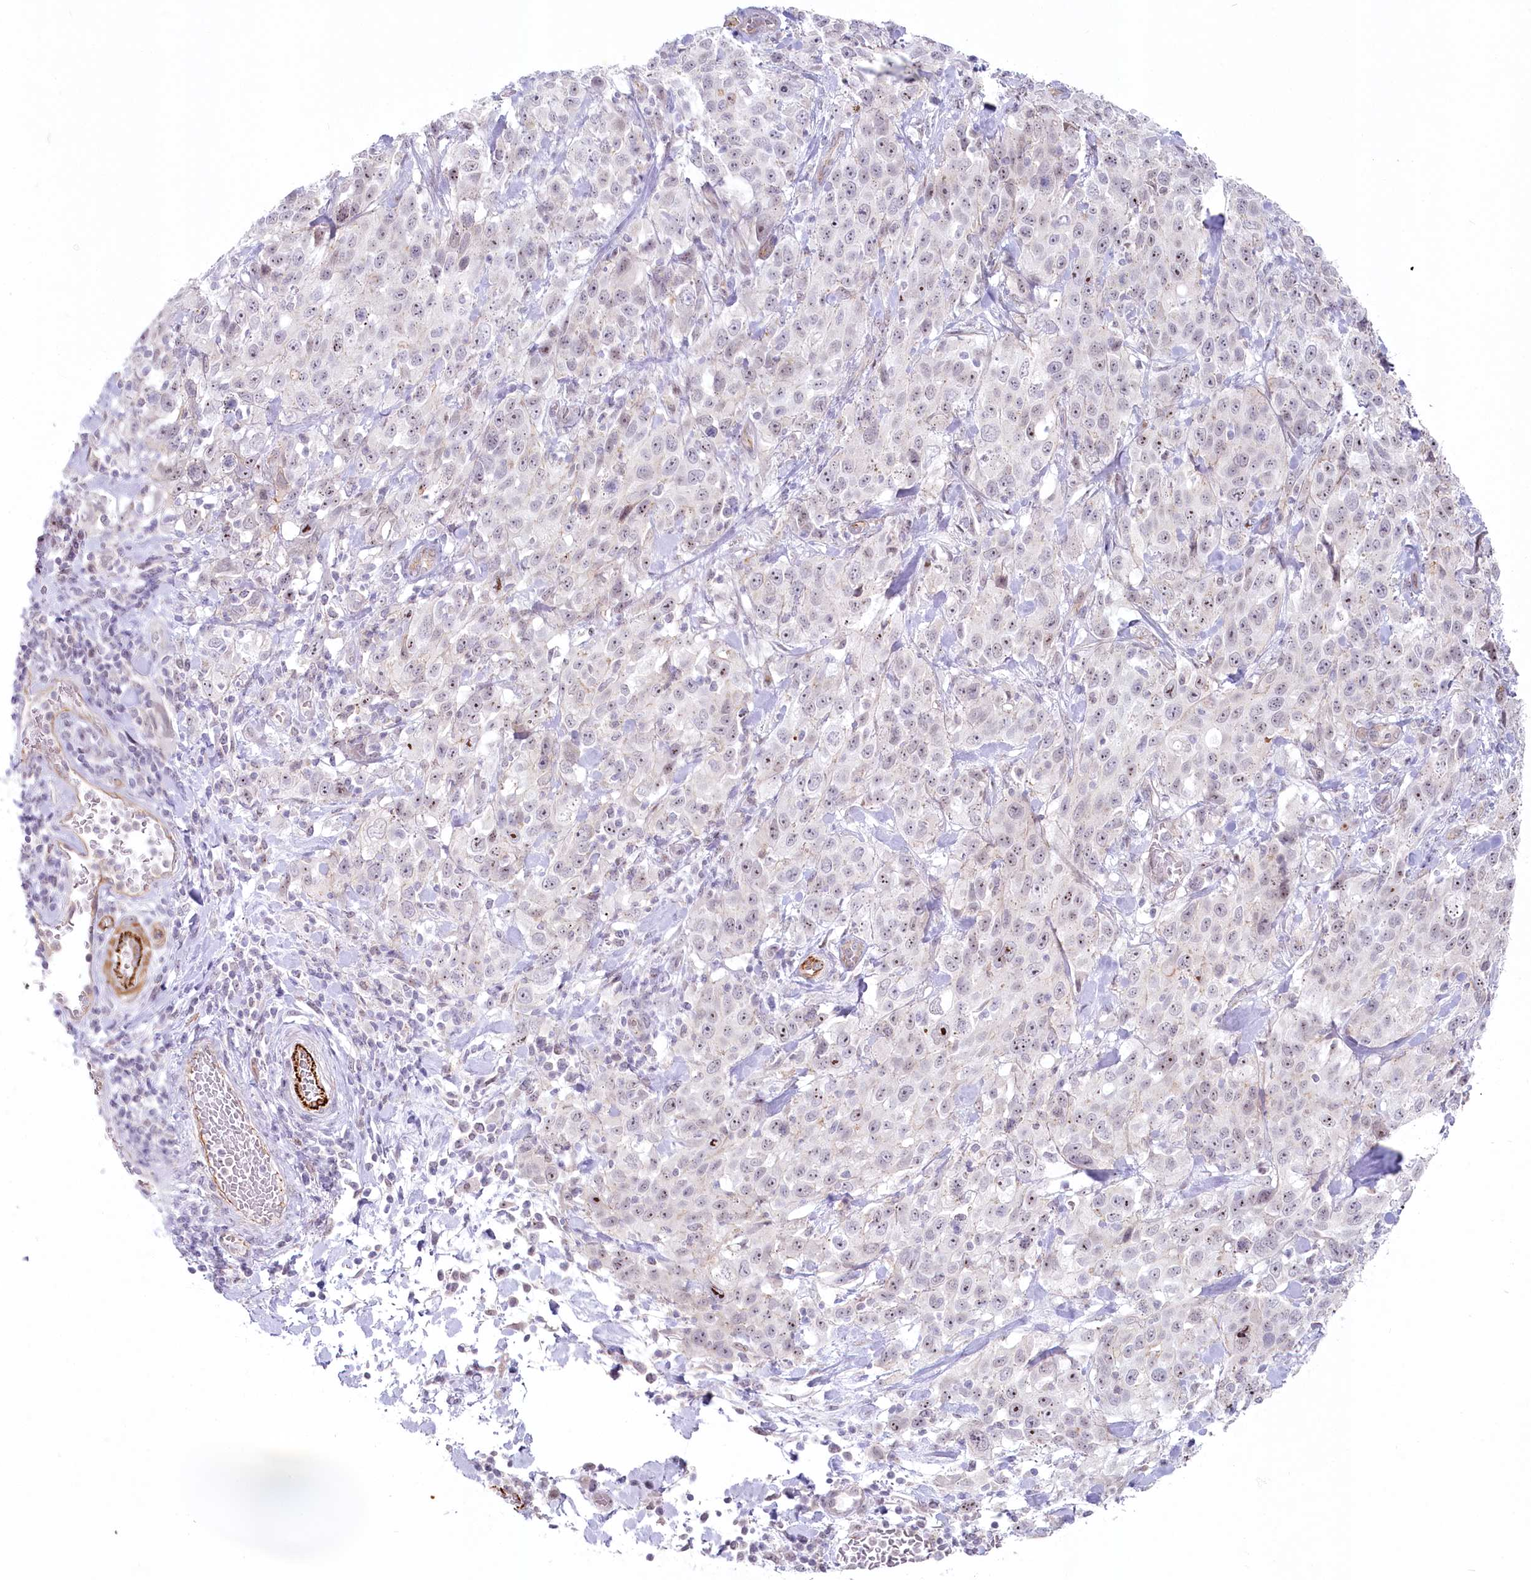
{"staining": {"intensity": "moderate", "quantity": "<25%", "location": "nuclear"}, "tissue": "stomach cancer", "cell_type": "Tumor cells", "image_type": "cancer", "snomed": [{"axis": "morphology", "description": "Normal tissue, NOS"}, {"axis": "morphology", "description": "Adenocarcinoma, NOS"}, {"axis": "topography", "description": "Lymph node"}, {"axis": "topography", "description": "Stomach"}], "caption": "The image demonstrates a brown stain indicating the presence of a protein in the nuclear of tumor cells in stomach adenocarcinoma.", "gene": "ABHD8", "patient": {"sex": "male", "age": 48}}